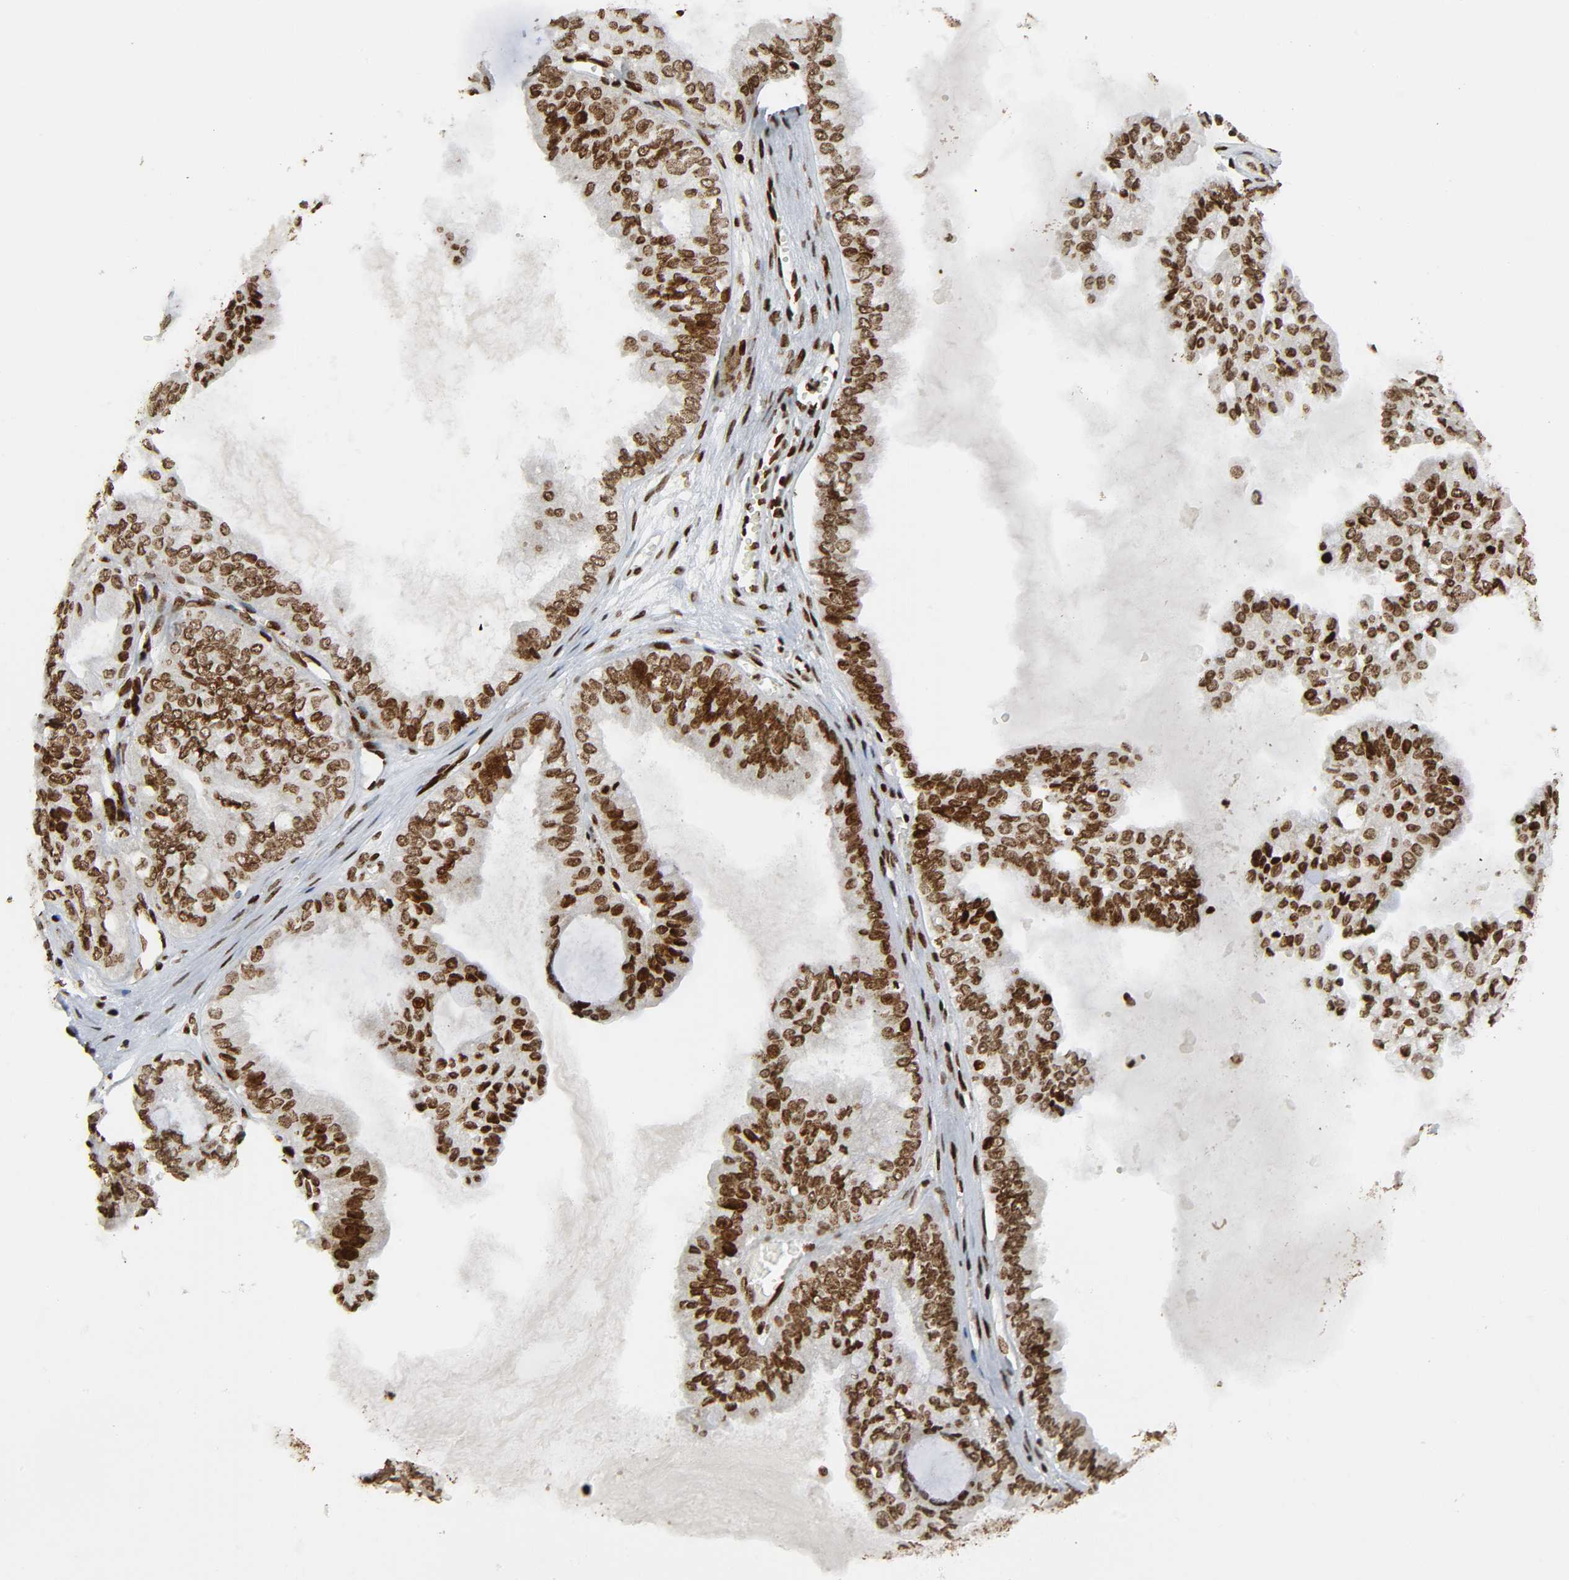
{"staining": {"intensity": "strong", "quantity": ">75%", "location": "nuclear"}, "tissue": "ovarian cancer", "cell_type": "Tumor cells", "image_type": "cancer", "snomed": [{"axis": "morphology", "description": "Carcinoma, NOS"}, {"axis": "morphology", "description": "Carcinoma, endometroid"}, {"axis": "topography", "description": "Ovary"}], "caption": "Protein analysis of ovarian cancer tissue shows strong nuclear positivity in approximately >75% of tumor cells.", "gene": "RXRA", "patient": {"sex": "female", "age": 50}}